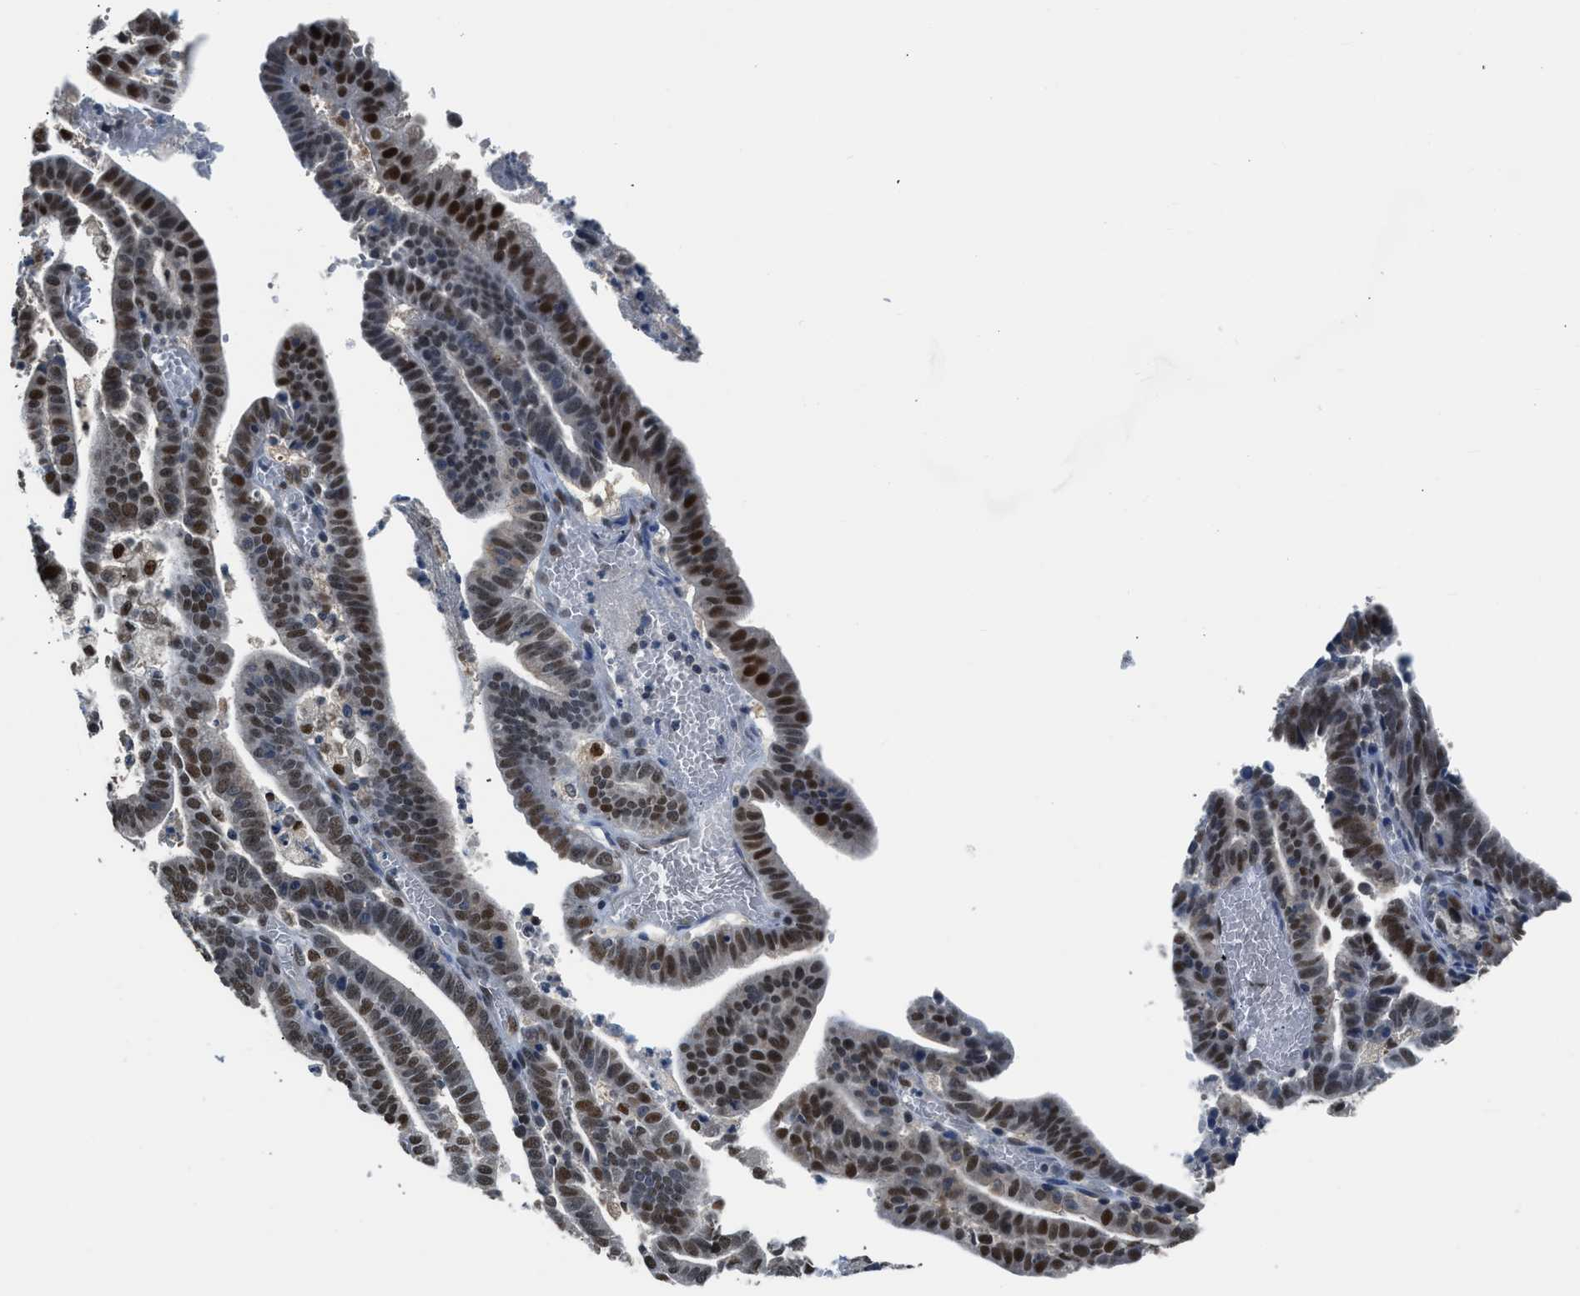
{"staining": {"intensity": "moderate", "quantity": "25%-75%", "location": "nuclear"}, "tissue": "endometrial cancer", "cell_type": "Tumor cells", "image_type": "cancer", "snomed": [{"axis": "morphology", "description": "Adenocarcinoma, NOS"}, {"axis": "topography", "description": "Uterus"}], "caption": "Tumor cells display moderate nuclear staining in about 25%-75% of cells in adenocarcinoma (endometrial).", "gene": "ALX1", "patient": {"sex": "female", "age": 83}}